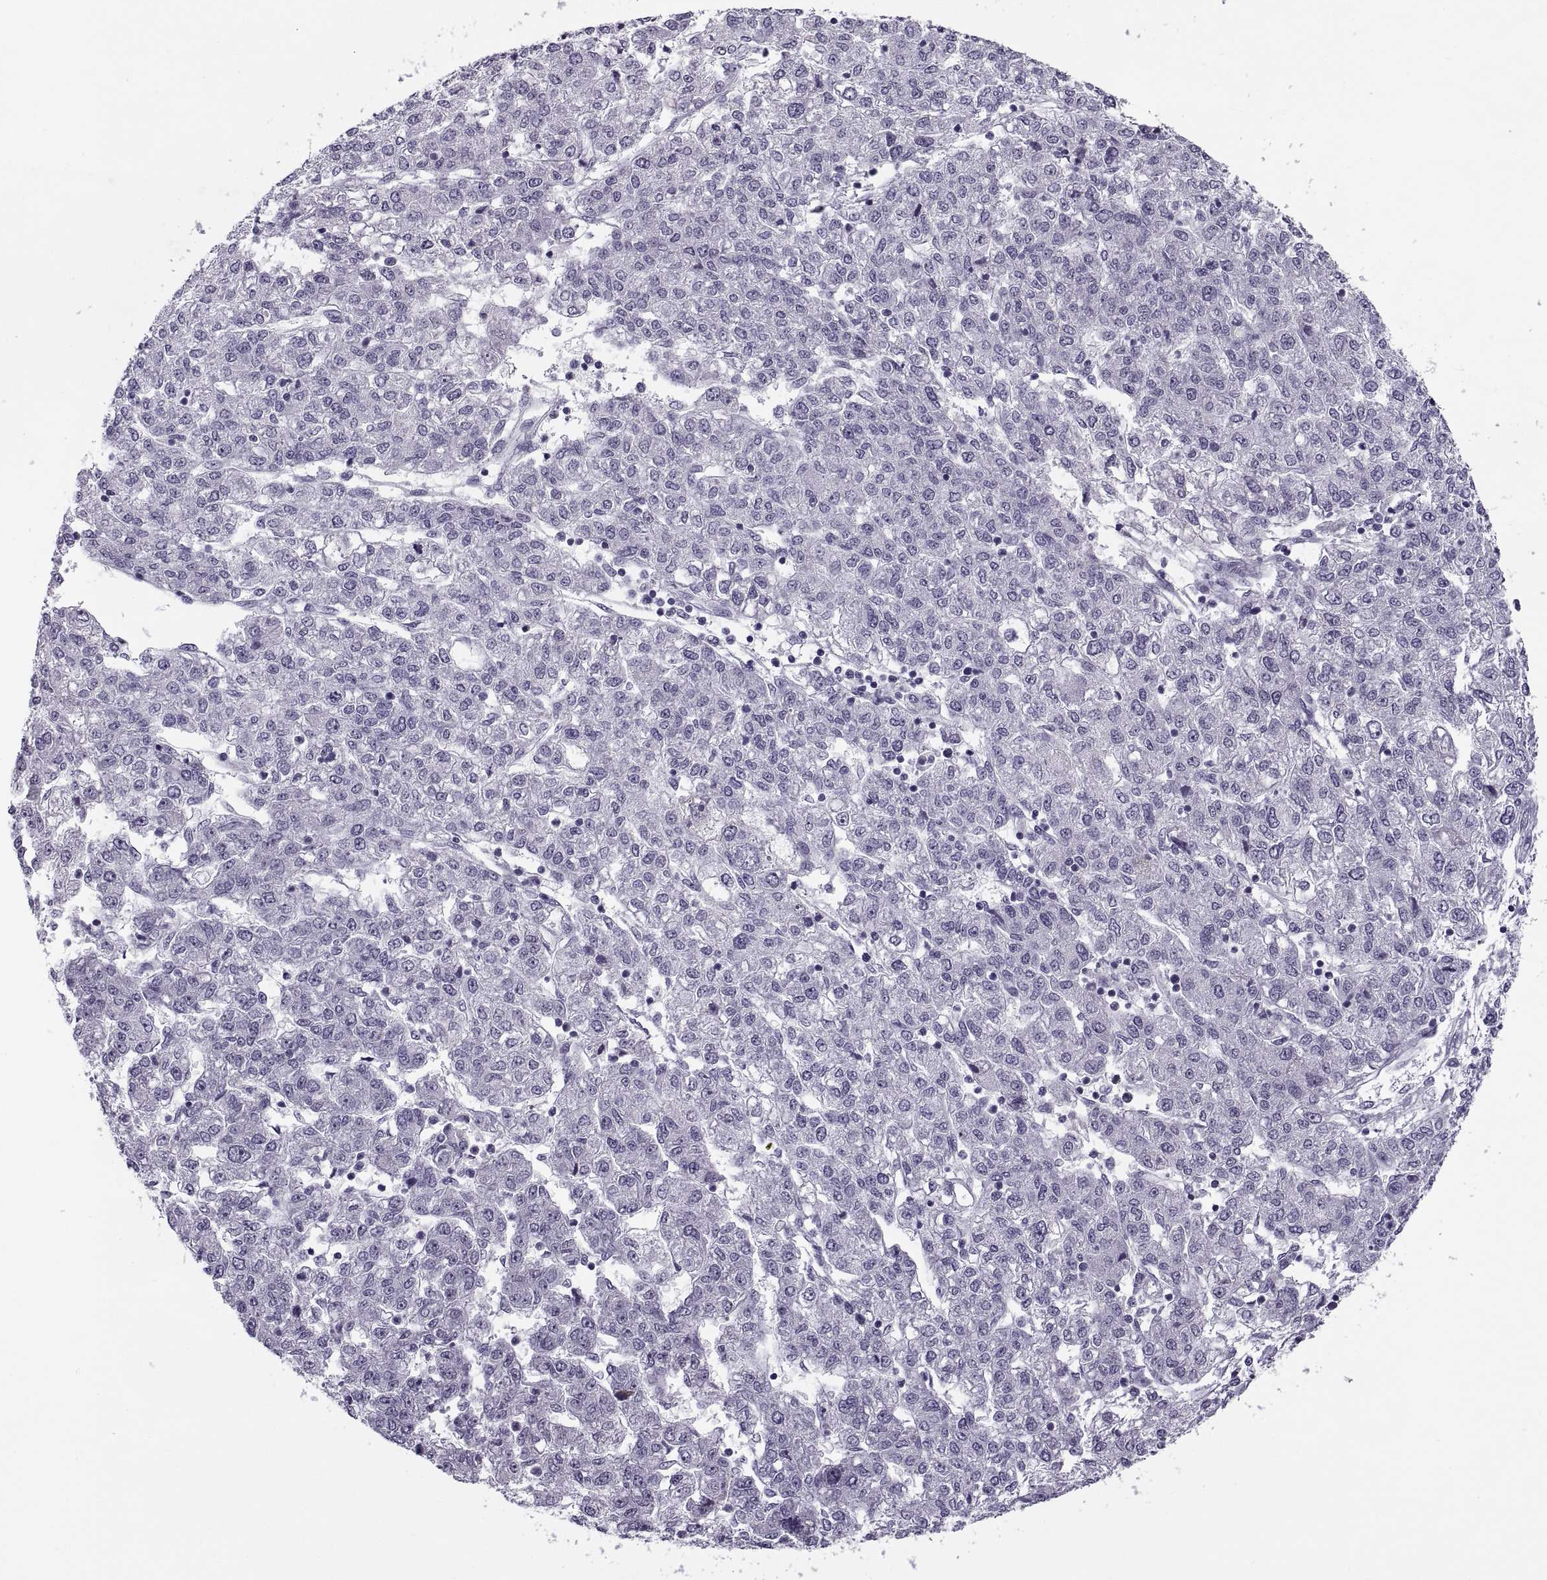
{"staining": {"intensity": "negative", "quantity": "none", "location": "none"}, "tissue": "liver cancer", "cell_type": "Tumor cells", "image_type": "cancer", "snomed": [{"axis": "morphology", "description": "Carcinoma, Hepatocellular, NOS"}, {"axis": "topography", "description": "Liver"}], "caption": "This image is of liver cancer (hepatocellular carcinoma) stained with IHC to label a protein in brown with the nuclei are counter-stained blue. There is no staining in tumor cells.", "gene": "TBC1D3G", "patient": {"sex": "male", "age": 56}}